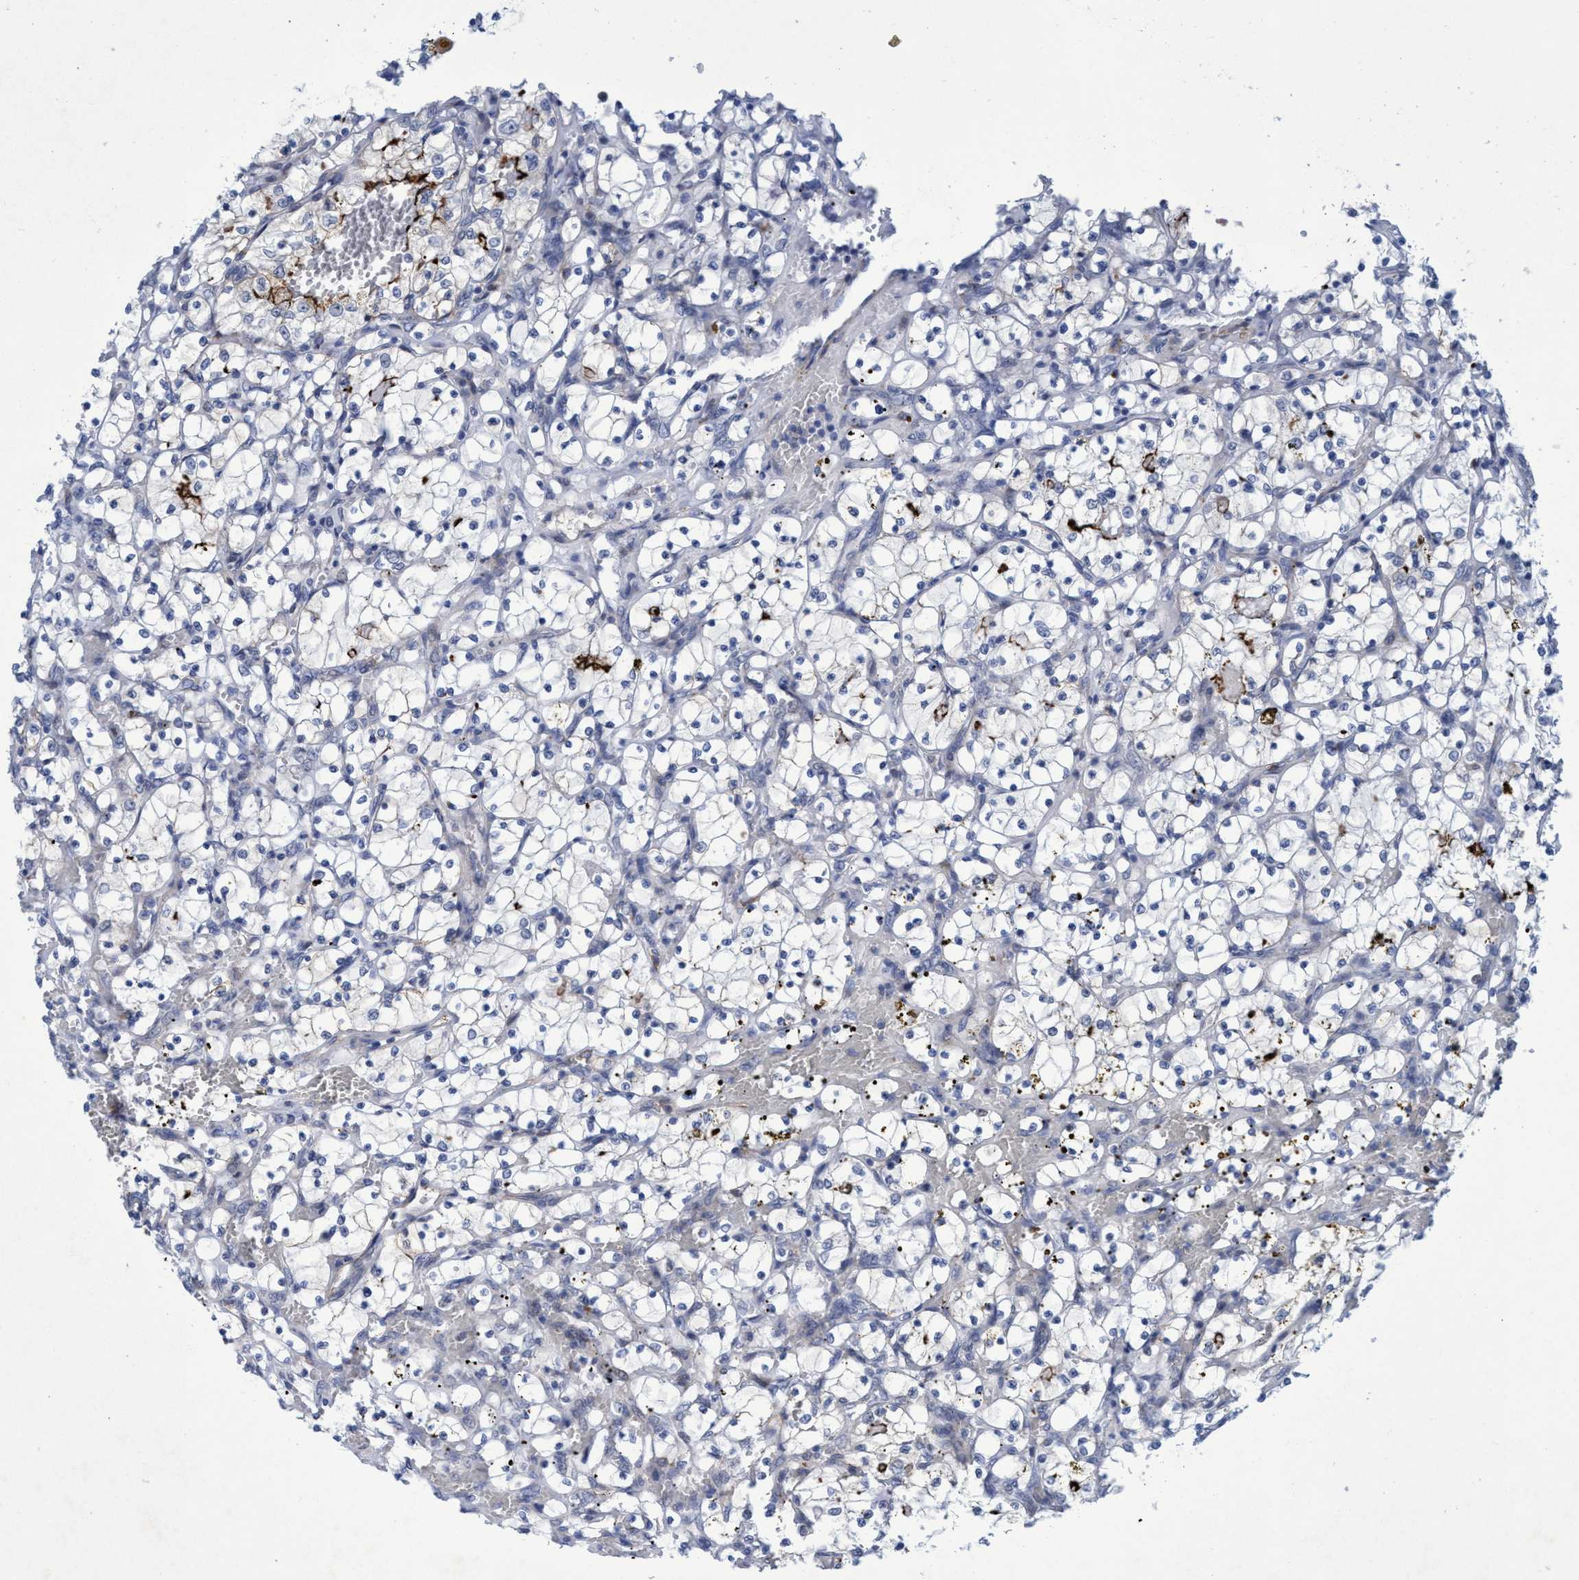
{"staining": {"intensity": "negative", "quantity": "none", "location": "none"}, "tissue": "renal cancer", "cell_type": "Tumor cells", "image_type": "cancer", "snomed": [{"axis": "morphology", "description": "Adenocarcinoma, NOS"}, {"axis": "topography", "description": "Kidney"}], "caption": "Micrograph shows no protein positivity in tumor cells of renal adenocarcinoma tissue.", "gene": "SLC43A2", "patient": {"sex": "female", "age": 69}}